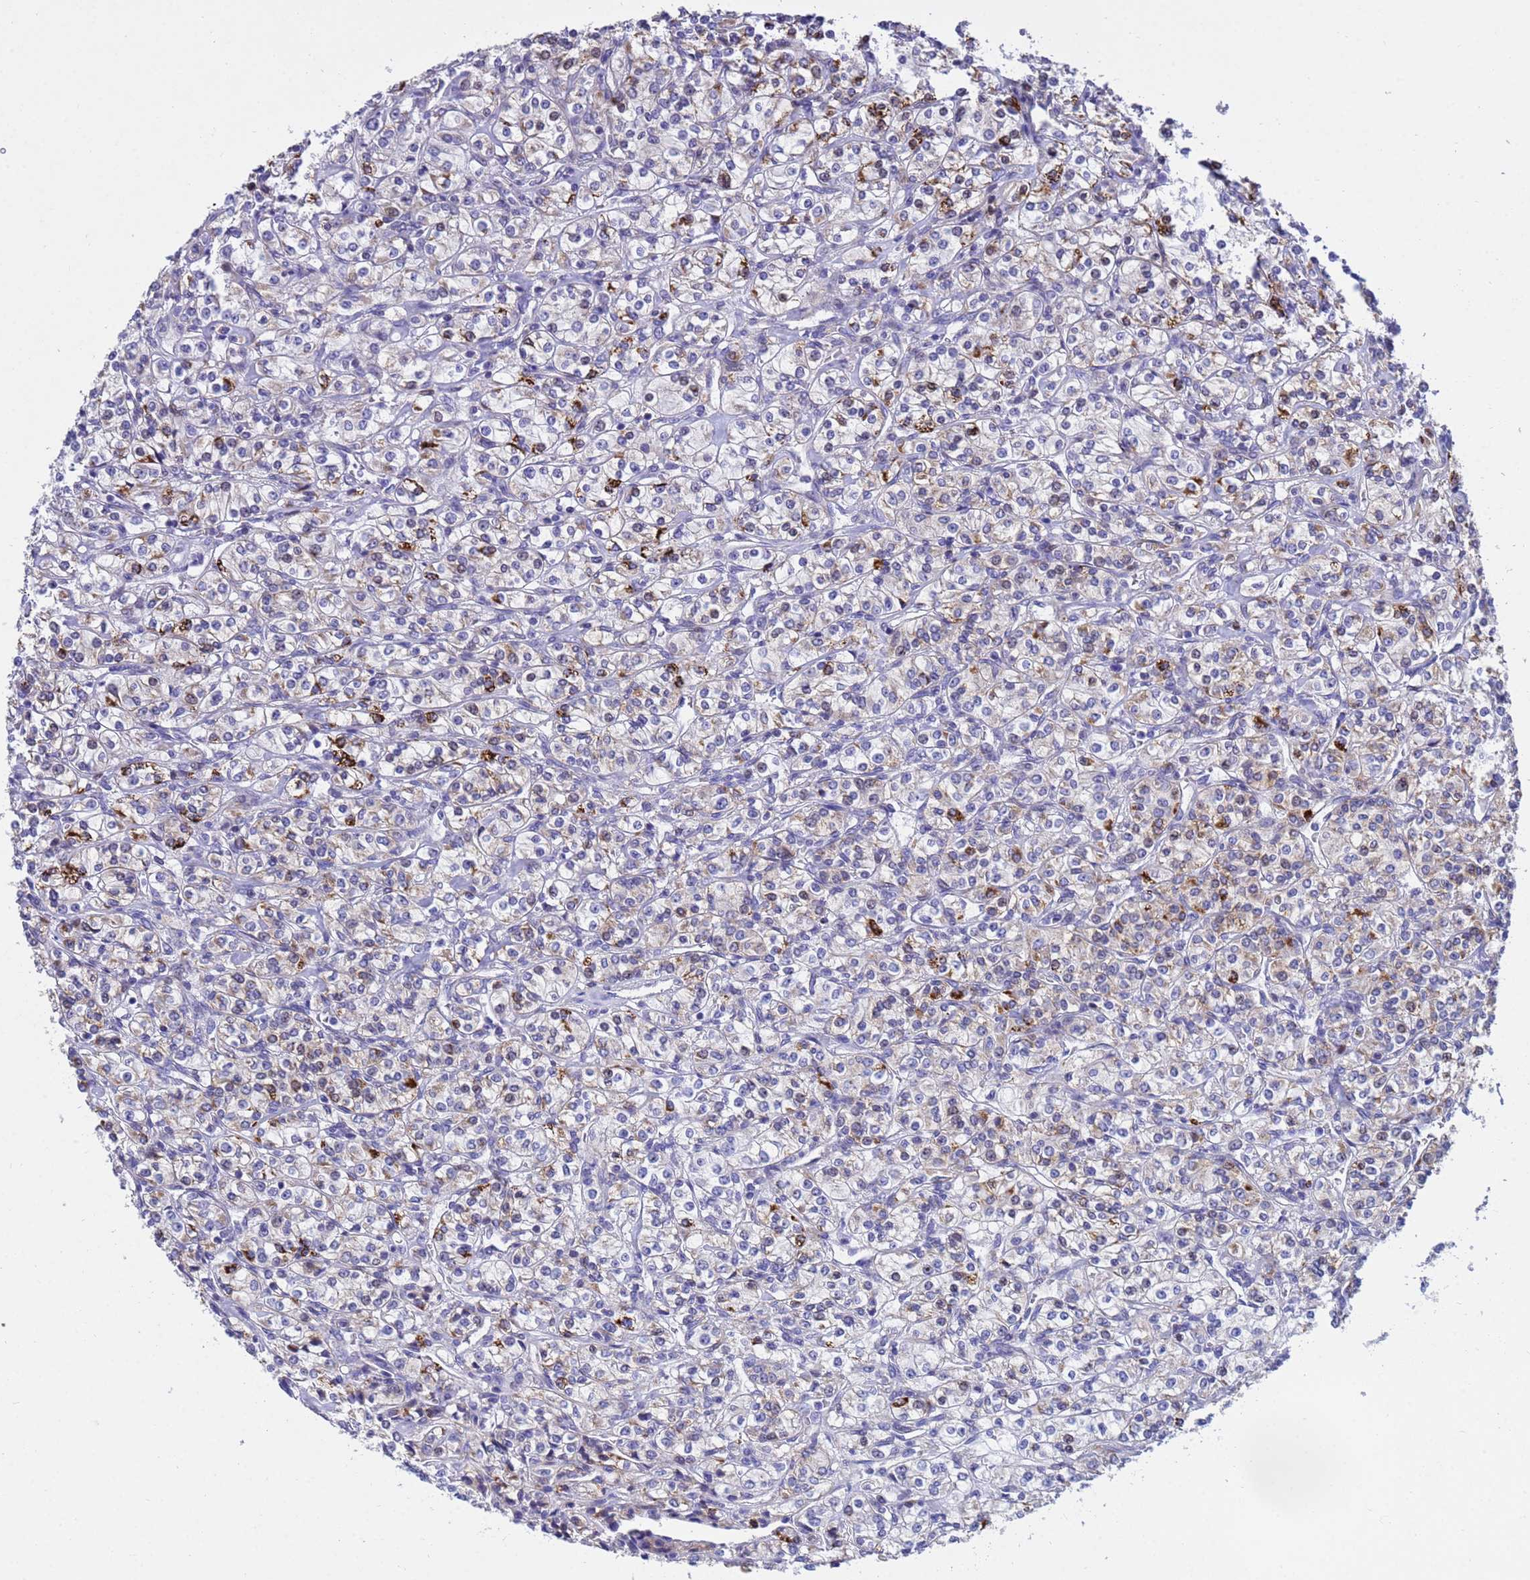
{"staining": {"intensity": "moderate", "quantity": "25%-75%", "location": "cytoplasmic/membranous"}, "tissue": "renal cancer", "cell_type": "Tumor cells", "image_type": "cancer", "snomed": [{"axis": "morphology", "description": "Adenocarcinoma, NOS"}, {"axis": "topography", "description": "Kidney"}], "caption": "Immunohistochemistry (DAB (3,3'-diaminobenzidine)) staining of renal cancer shows moderate cytoplasmic/membranous protein staining in about 25%-75% of tumor cells. The protein of interest is stained brown, and the nuclei are stained in blue (DAB IHC with brightfield microscopy, high magnification).", "gene": "TUBGCP3", "patient": {"sex": "male", "age": 77}}